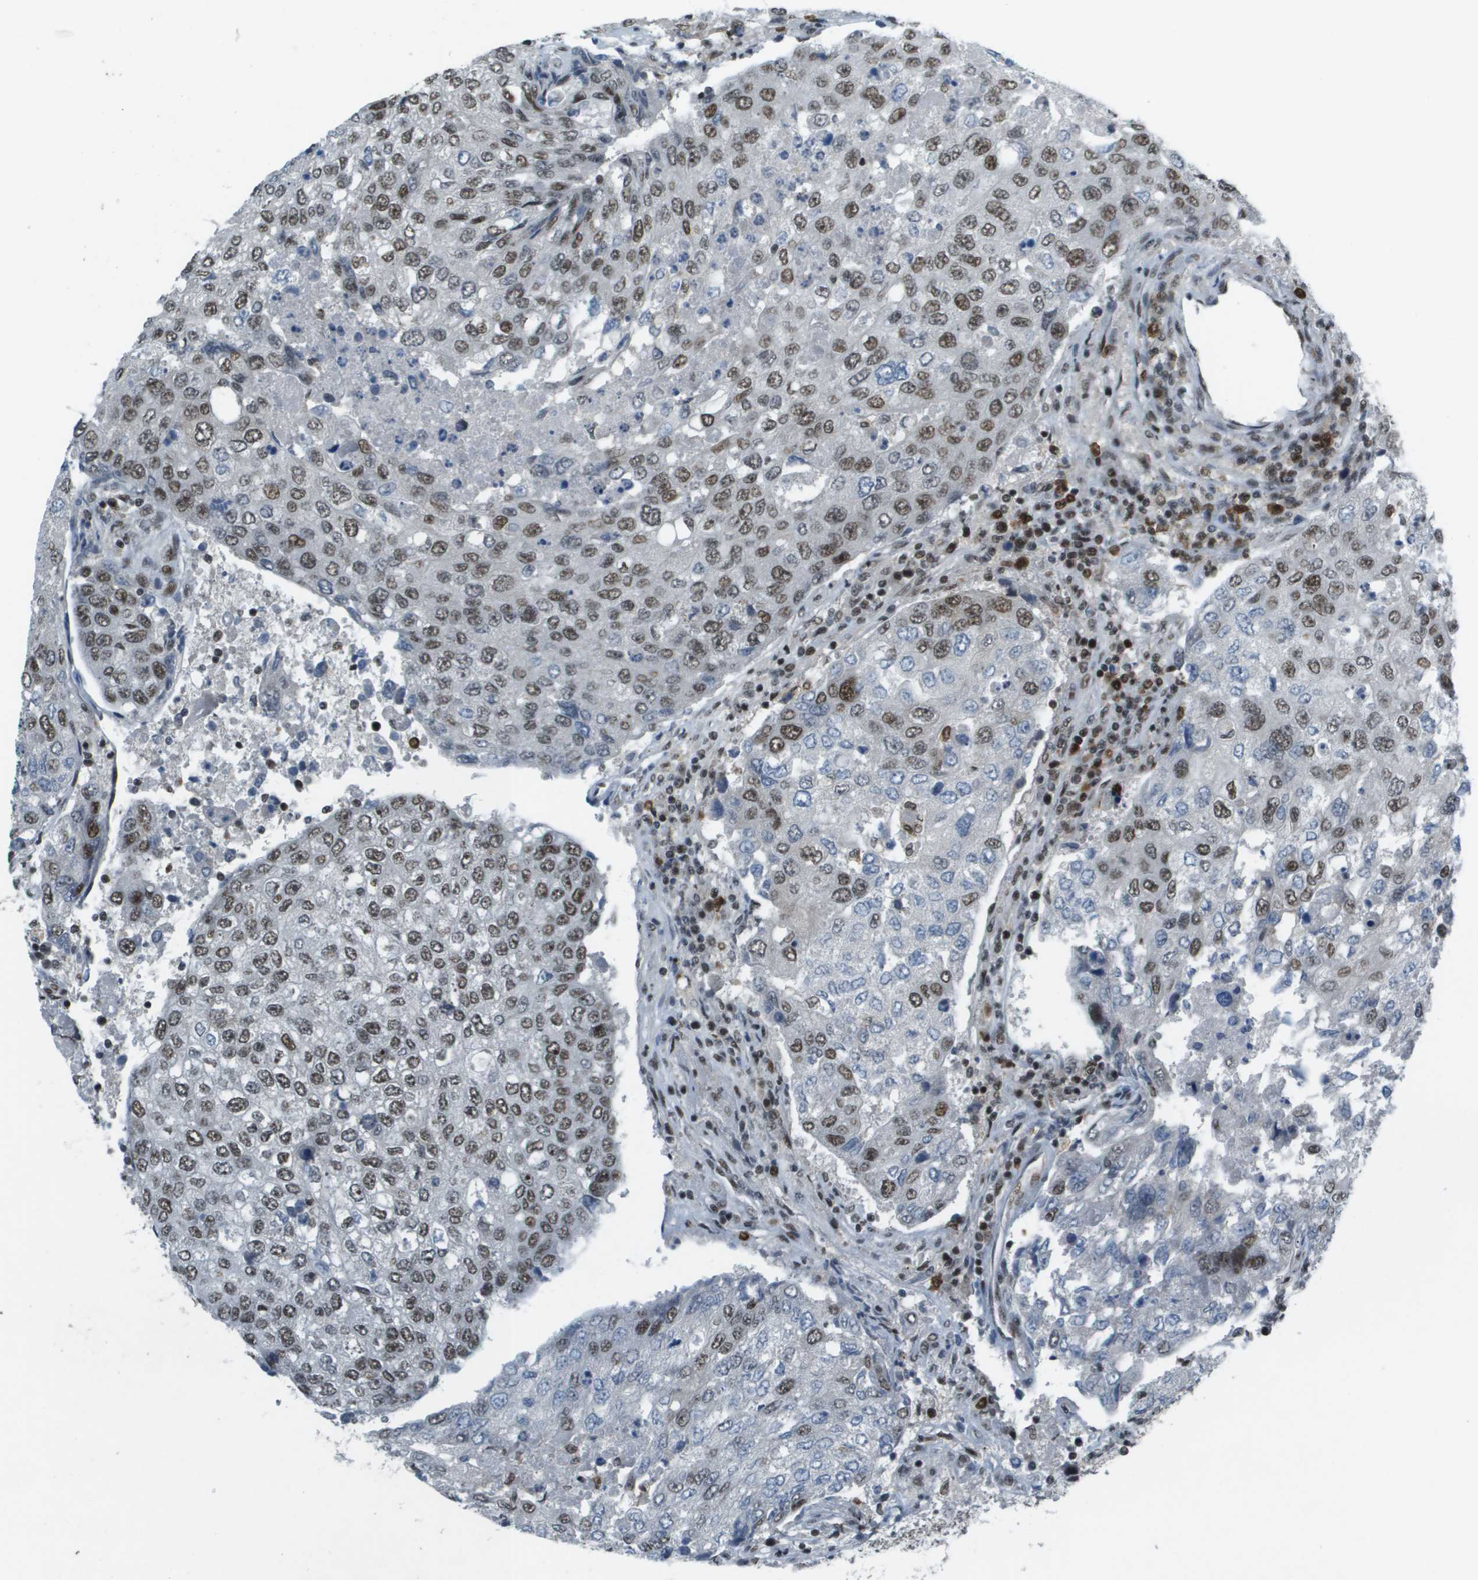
{"staining": {"intensity": "moderate", "quantity": ">75%", "location": "nuclear"}, "tissue": "urothelial cancer", "cell_type": "Tumor cells", "image_type": "cancer", "snomed": [{"axis": "morphology", "description": "Urothelial carcinoma, High grade"}, {"axis": "topography", "description": "Lymph node"}, {"axis": "topography", "description": "Urinary bladder"}], "caption": "High-grade urothelial carcinoma stained for a protein (brown) displays moderate nuclear positive staining in about >75% of tumor cells.", "gene": "IRF7", "patient": {"sex": "male", "age": 51}}